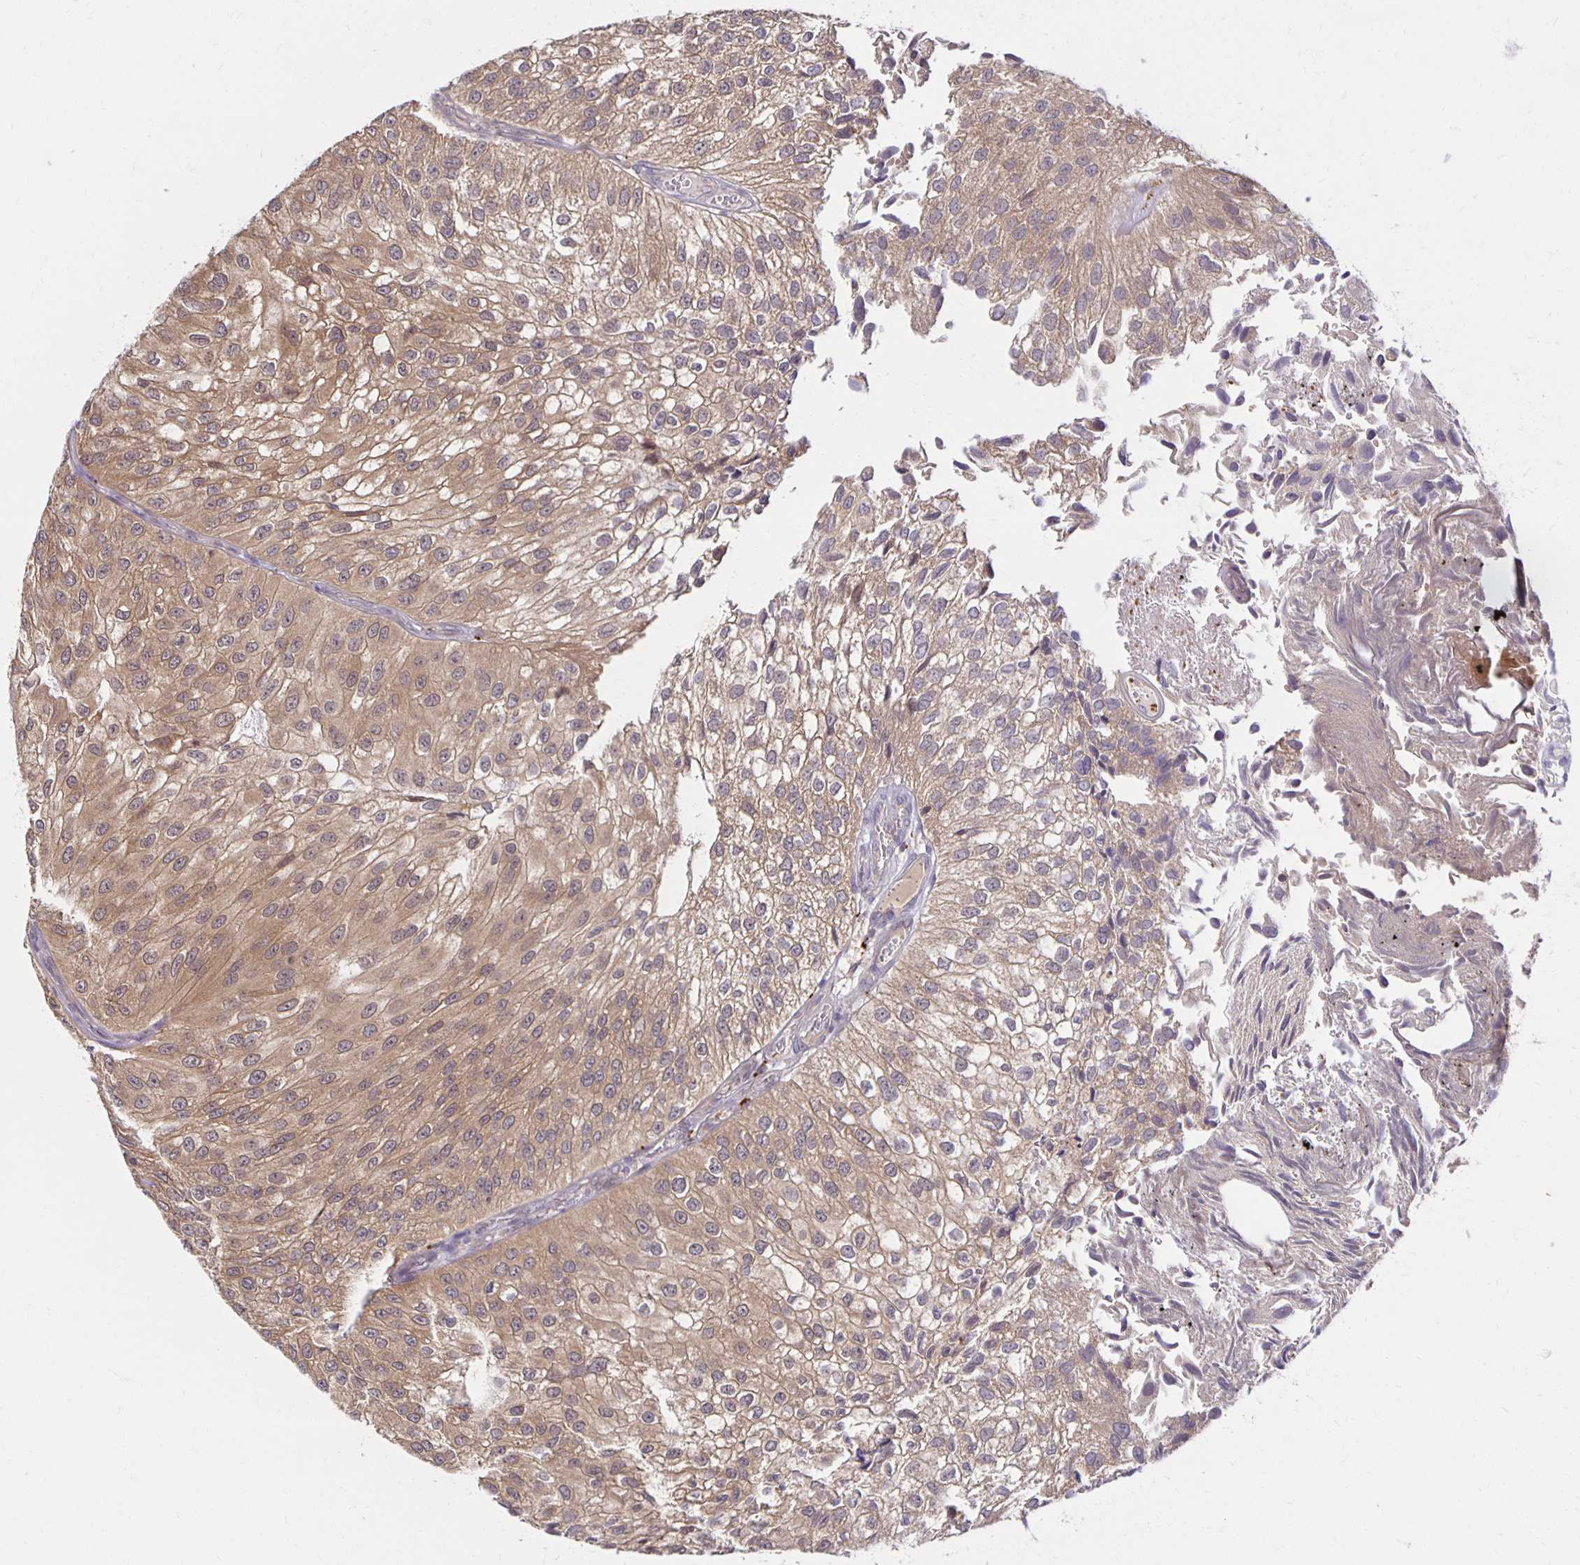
{"staining": {"intensity": "weak", "quantity": ">75%", "location": "cytoplasmic/membranous"}, "tissue": "urothelial cancer", "cell_type": "Tumor cells", "image_type": "cancer", "snomed": [{"axis": "morphology", "description": "Urothelial carcinoma, NOS"}, {"axis": "topography", "description": "Urinary bladder"}], "caption": "This micrograph shows urothelial cancer stained with IHC to label a protein in brown. The cytoplasmic/membranous of tumor cells show weak positivity for the protein. Nuclei are counter-stained blue.", "gene": "MIEN1", "patient": {"sex": "male", "age": 87}}